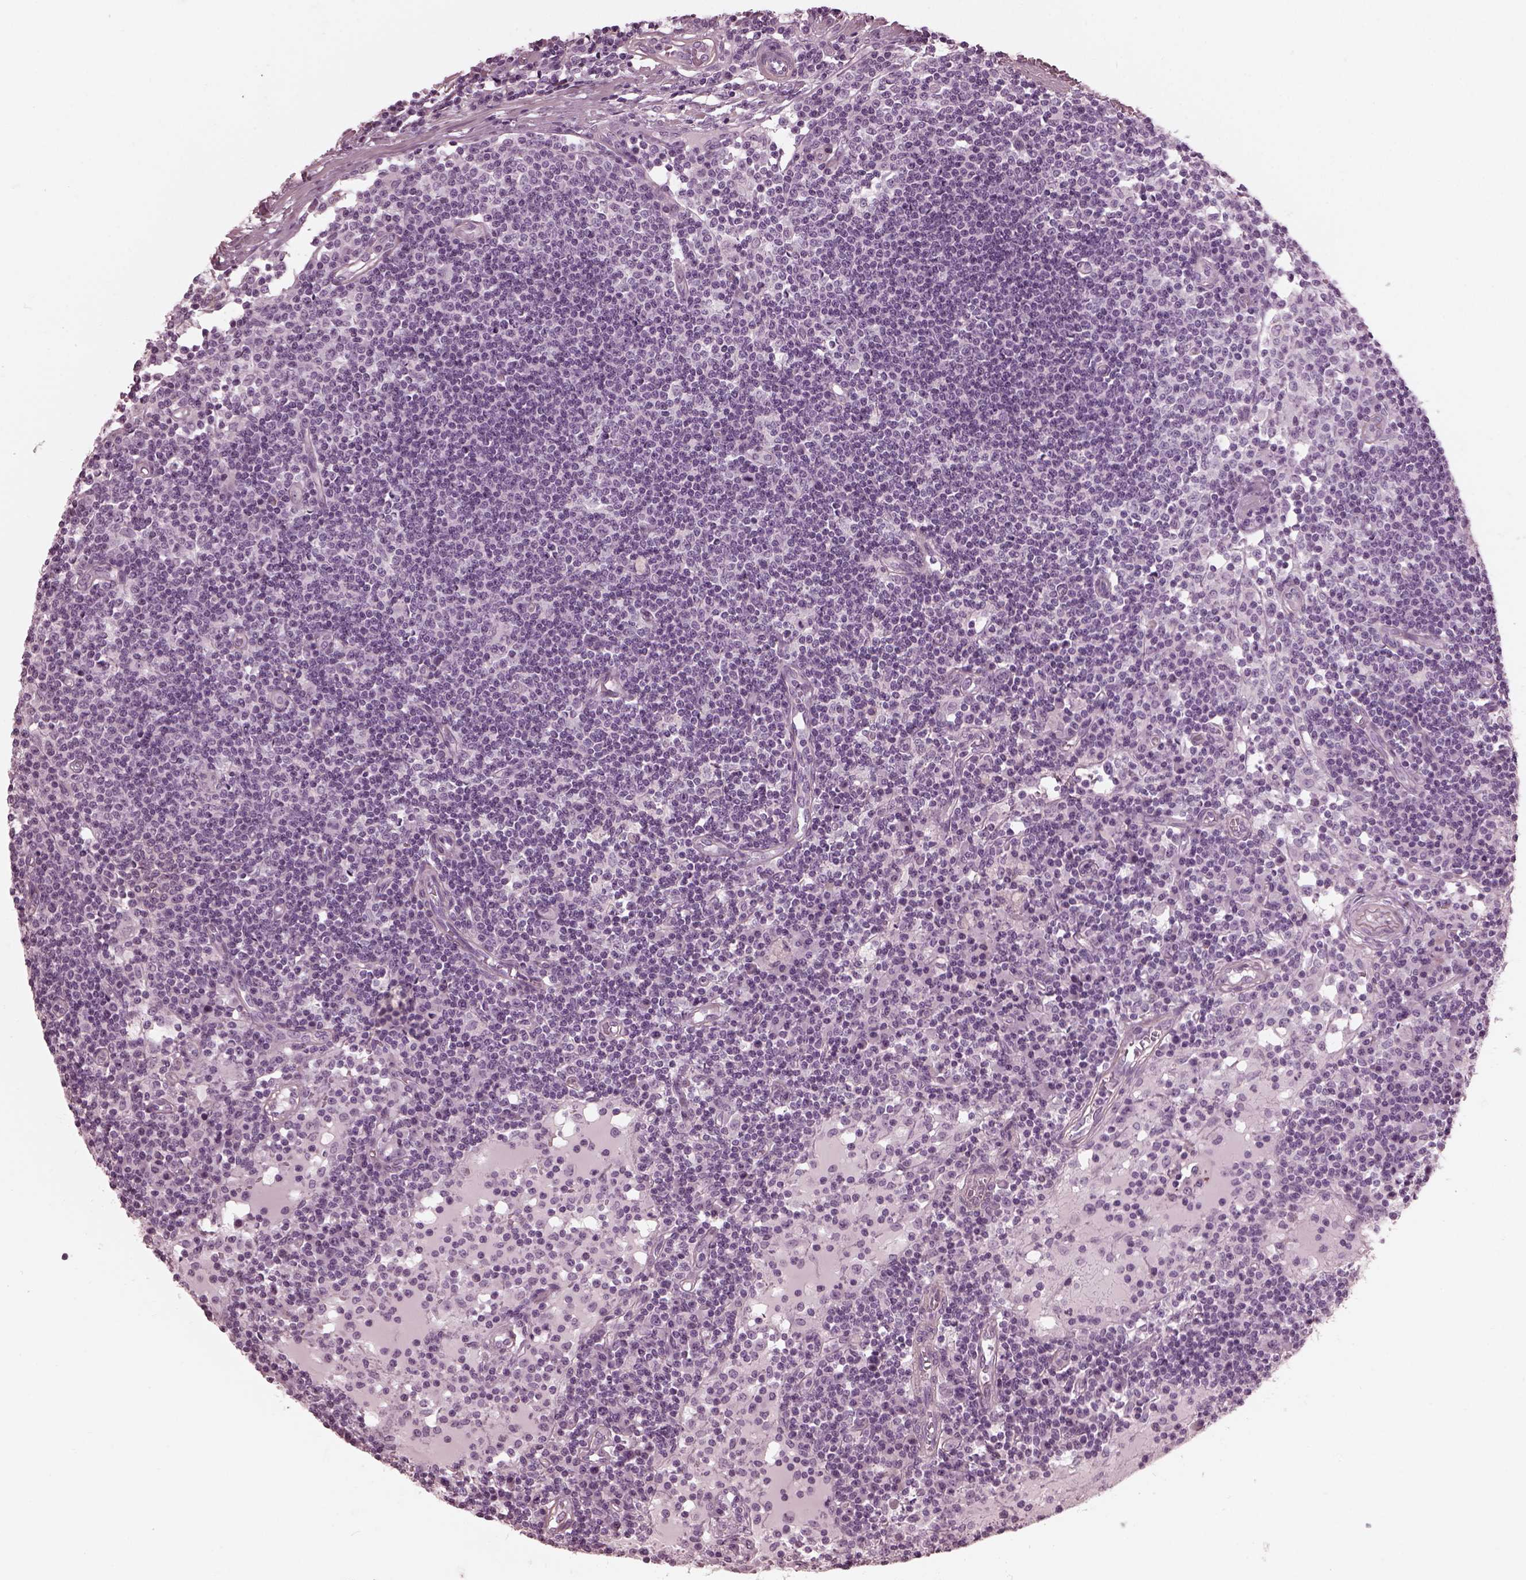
{"staining": {"intensity": "negative", "quantity": "none", "location": "none"}, "tissue": "lymph node", "cell_type": "Germinal center cells", "image_type": "normal", "snomed": [{"axis": "morphology", "description": "Normal tissue, NOS"}, {"axis": "topography", "description": "Lymph node"}], "caption": "The photomicrograph exhibits no significant staining in germinal center cells of lymph node. Brightfield microscopy of immunohistochemistry (IHC) stained with DAB (brown) and hematoxylin (blue), captured at high magnification.", "gene": "BFSP1", "patient": {"sex": "female", "age": 72}}